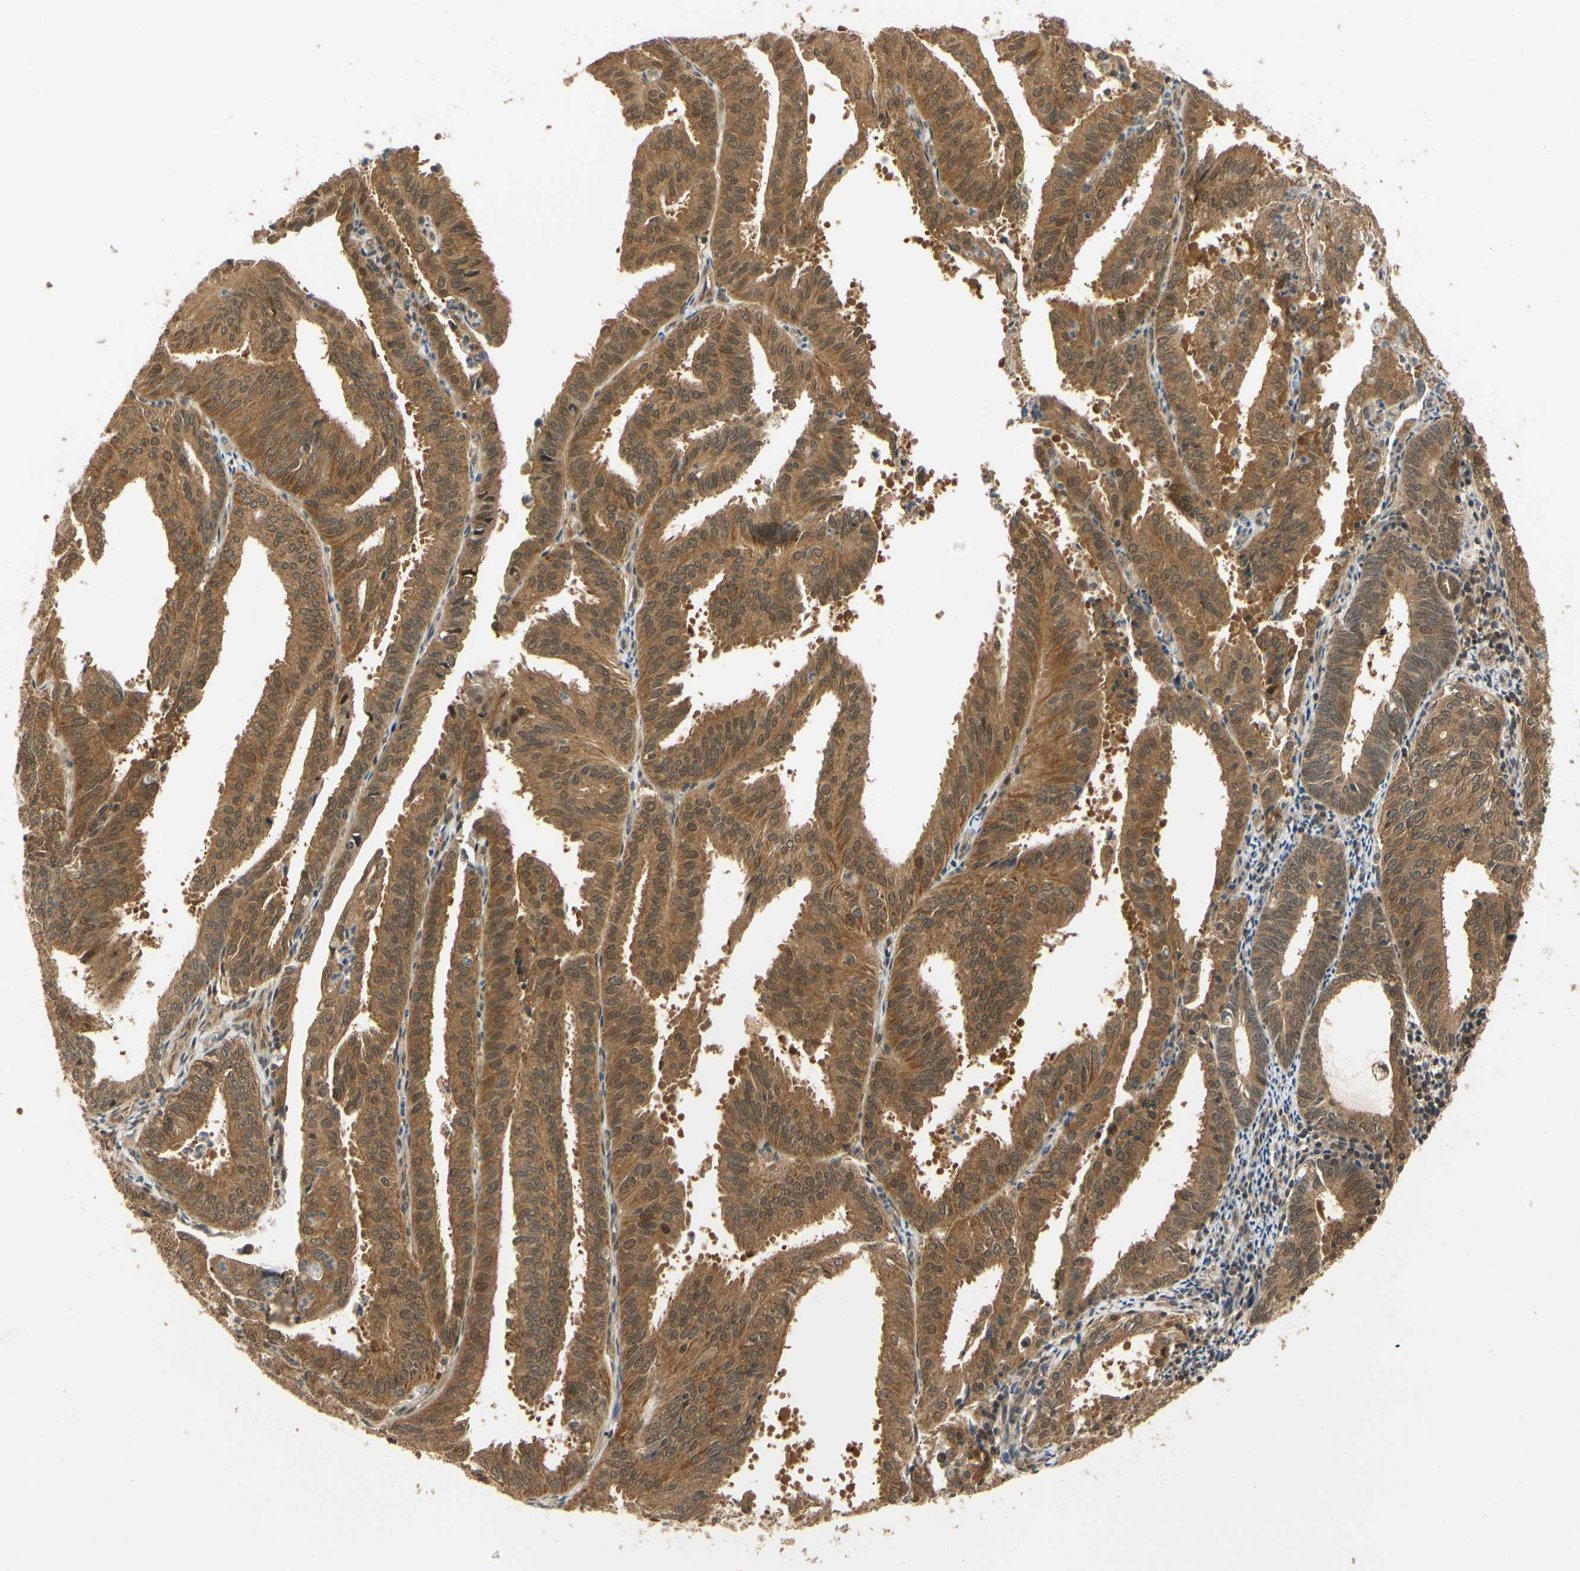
{"staining": {"intensity": "strong", "quantity": ">75%", "location": "cytoplasmic/membranous,nuclear"}, "tissue": "endometrial cancer", "cell_type": "Tumor cells", "image_type": "cancer", "snomed": [{"axis": "morphology", "description": "Adenocarcinoma, NOS"}, {"axis": "topography", "description": "Uterus"}], "caption": "Protein staining demonstrates strong cytoplasmic/membranous and nuclear staining in approximately >75% of tumor cells in adenocarcinoma (endometrial).", "gene": "UBE2Z", "patient": {"sex": "female", "age": 60}}